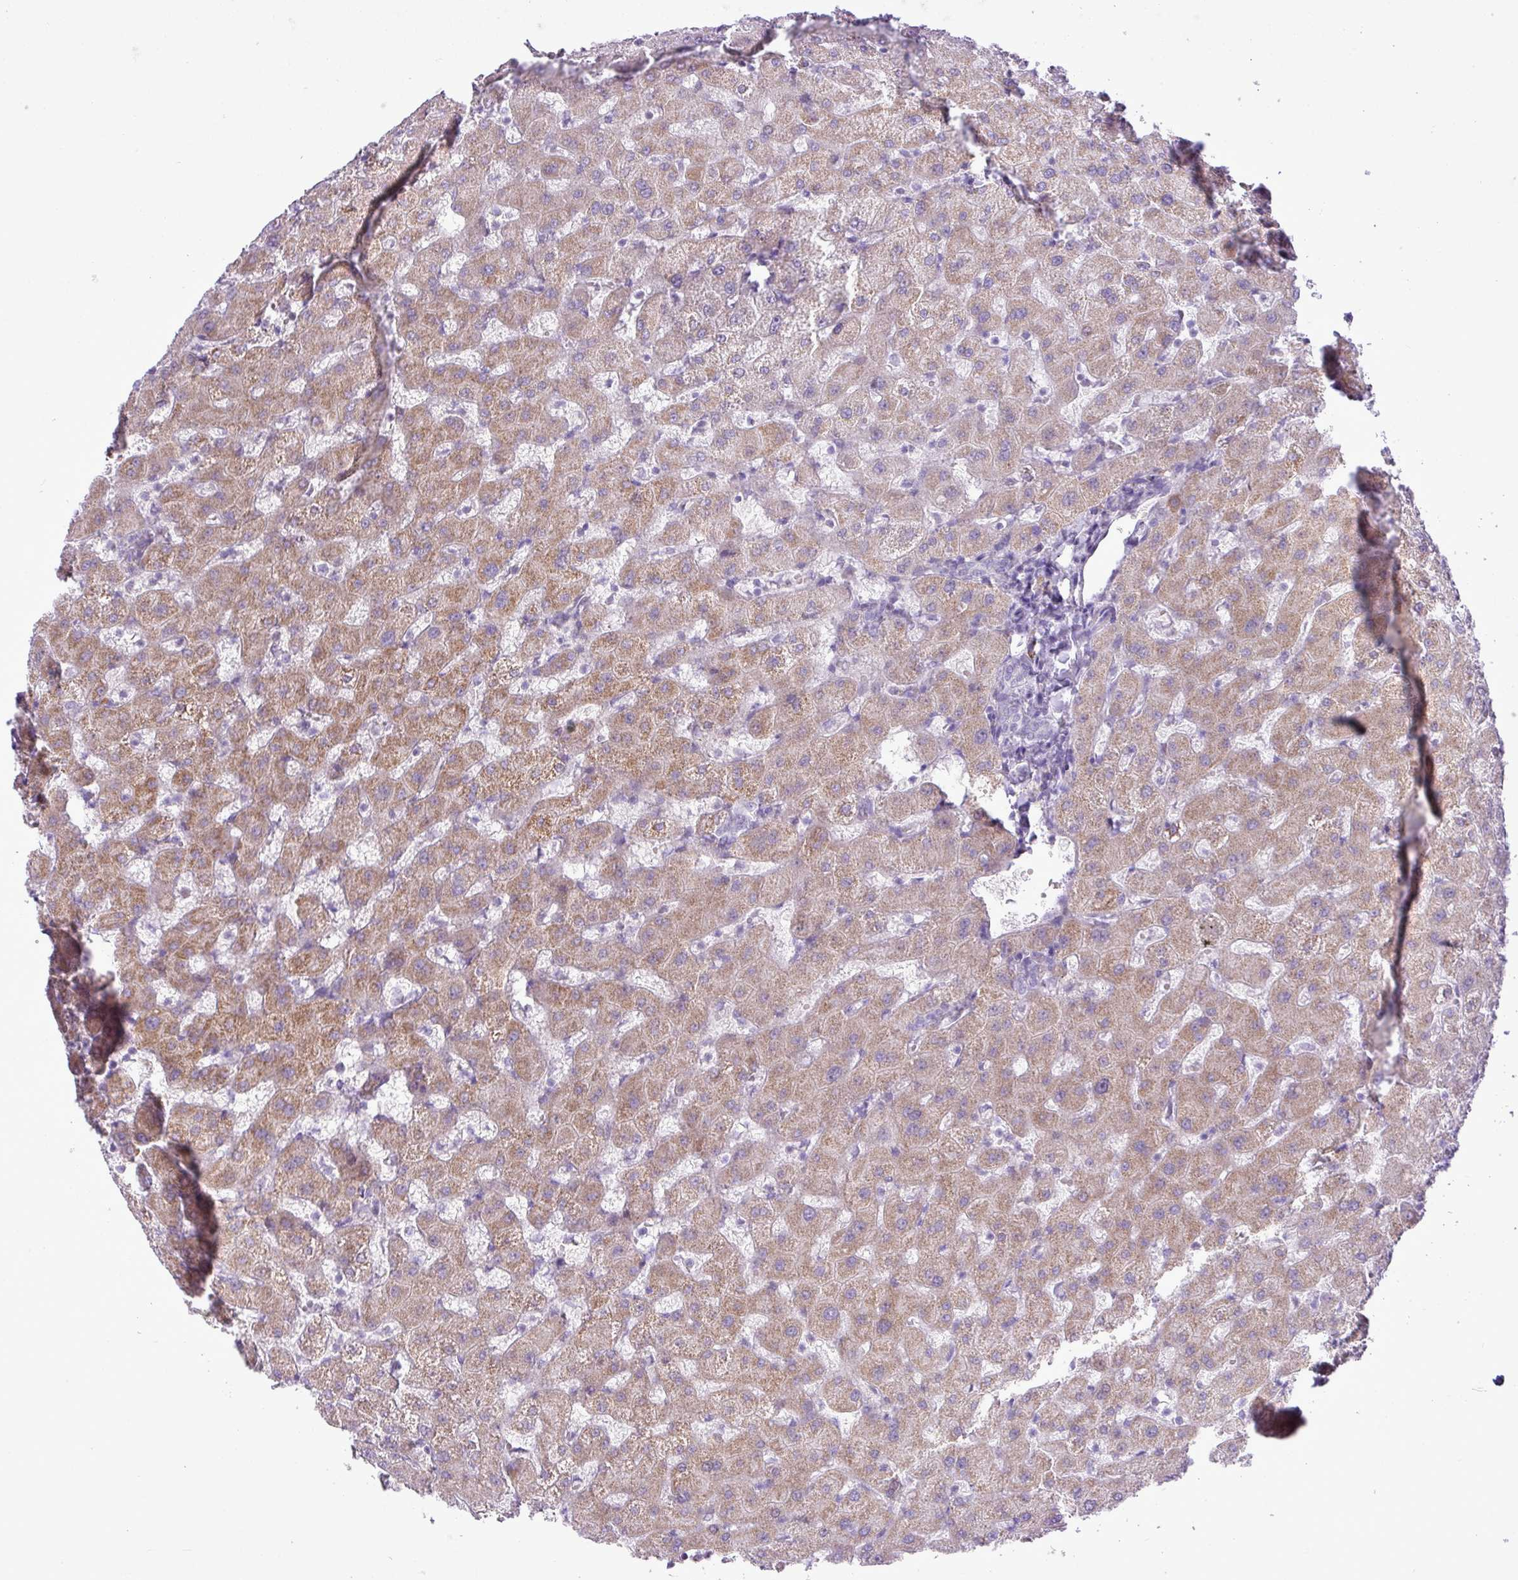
{"staining": {"intensity": "negative", "quantity": "none", "location": "none"}, "tissue": "liver", "cell_type": "Cholangiocytes", "image_type": "normal", "snomed": [{"axis": "morphology", "description": "Normal tissue, NOS"}, {"axis": "topography", "description": "Liver"}], "caption": "Immunohistochemistry (IHC) of normal human liver exhibits no staining in cholangiocytes.", "gene": "ELOA2", "patient": {"sex": "female", "age": 63}}